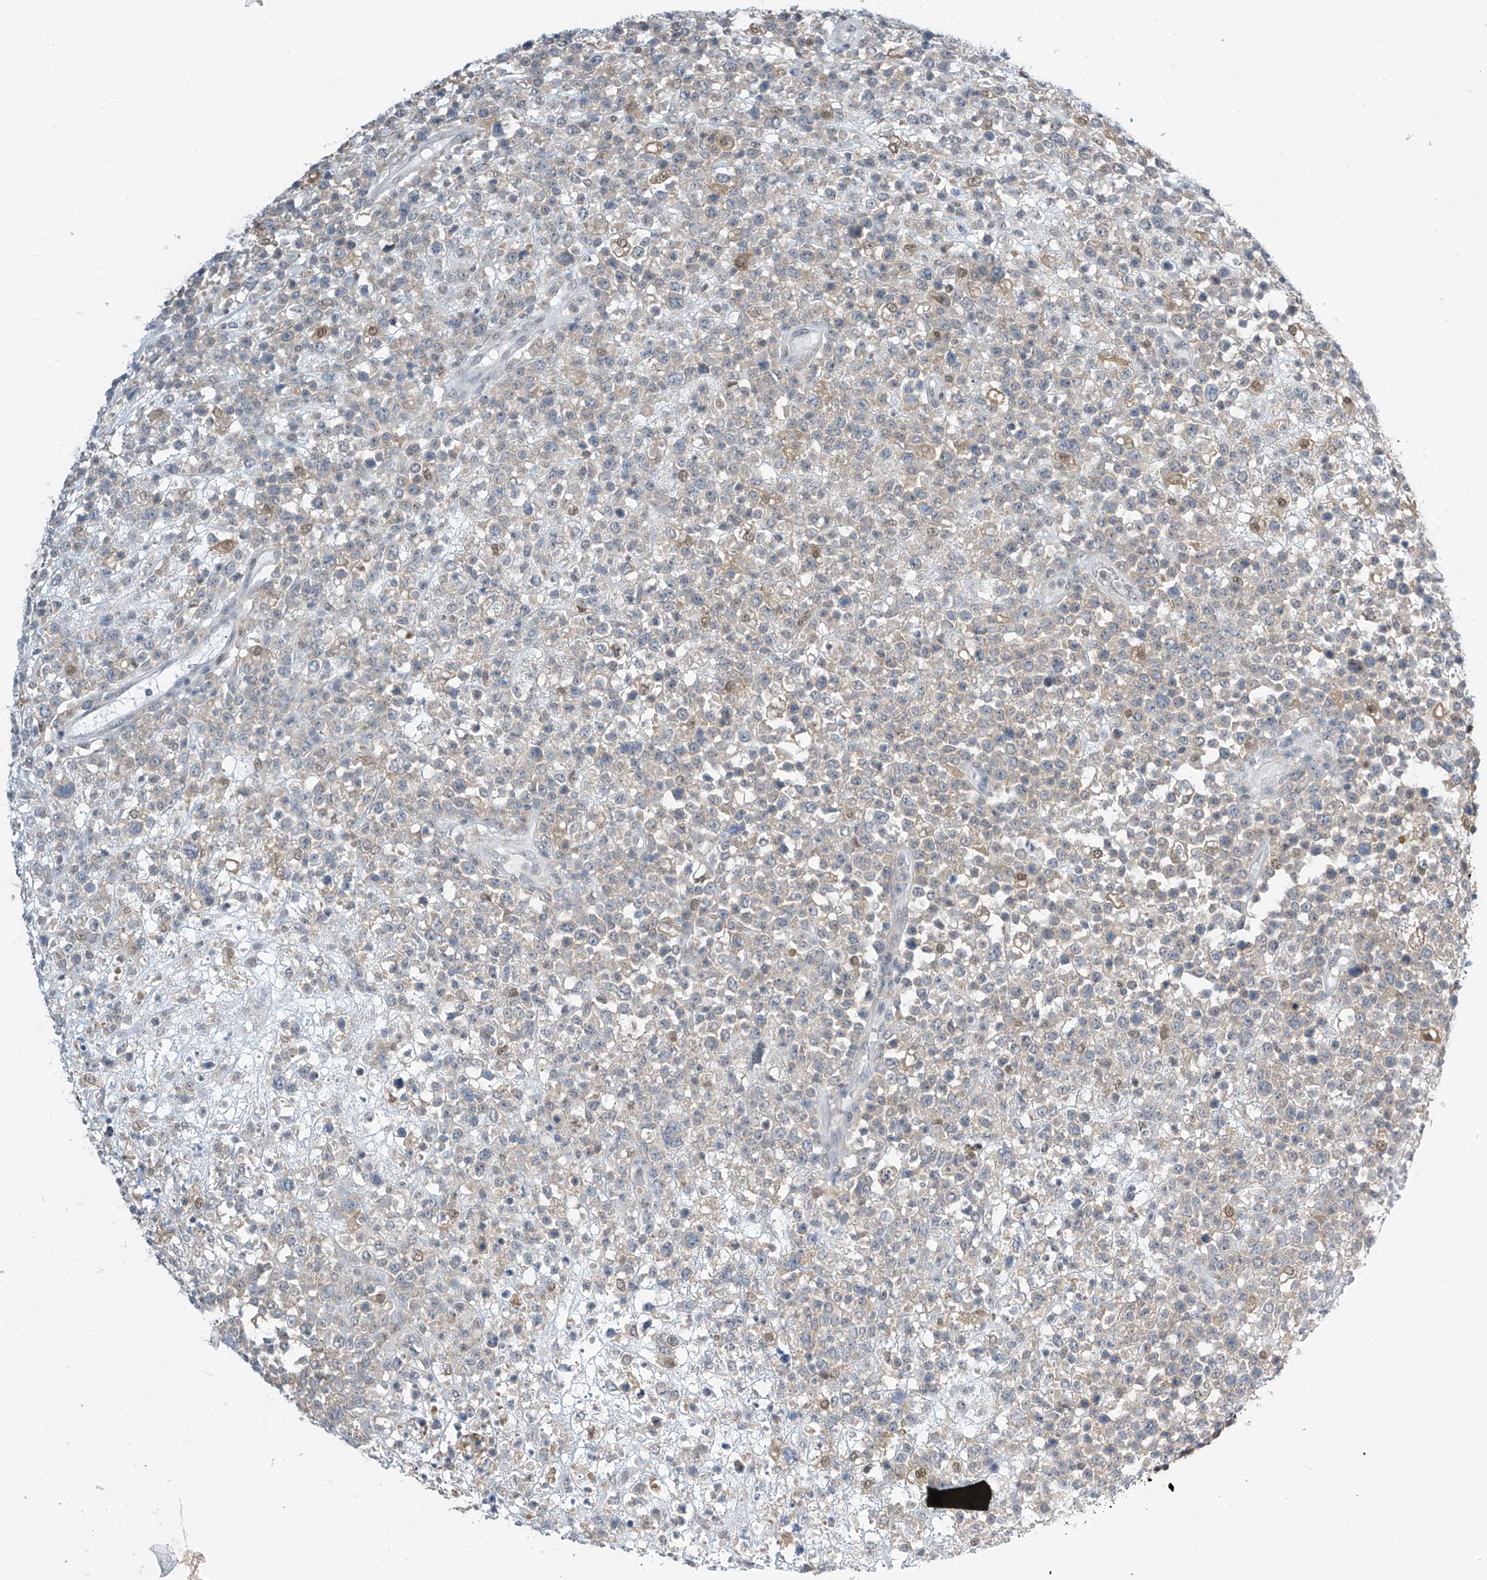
{"staining": {"intensity": "weak", "quantity": "<25%", "location": "cytoplasmic/membranous"}, "tissue": "lymphoma", "cell_type": "Tumor cells", "image_type": "cancer", "snomed": [{"axis": "morphology", "description": "Malignant lymphoma, non-Hodgkin's type, High grade"}, {"axis": "topography", "description": "Colon"}], "caption": "A high-resolution histopathology image shows immunohistochemistry staining of lymphoma, which shows no significant staining in tumor cells.", "gene": "APLF", "patient": {"sex": "female", "age": 53}}